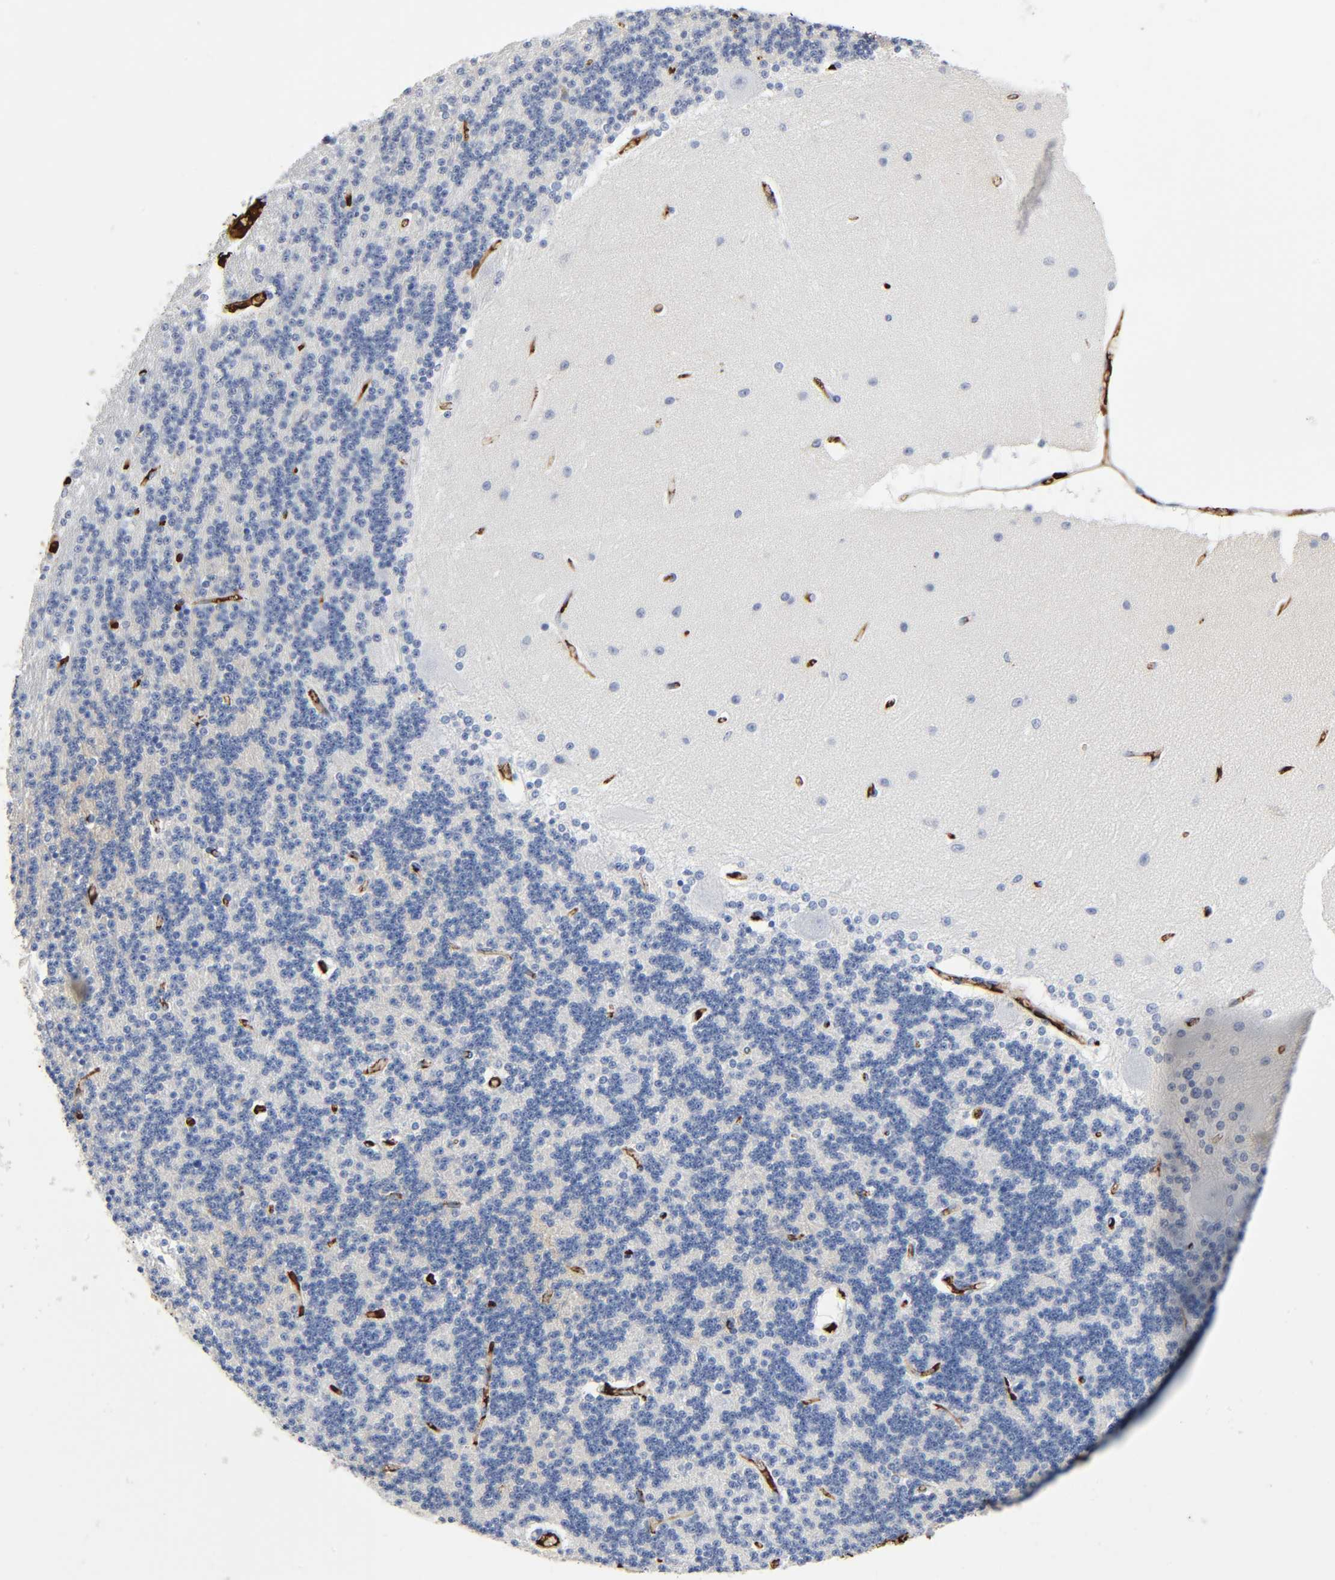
{"staining": {"intensity": "negative", "quantity": "none", "location": "none"}, "tissue": "cerebellum", "cell_type": "Cells in granular layer", "image_type": "normal", "snomed": [{"axis": "morphology", "description": "Normal tissue, NOS"}, {"axis": "topography", "description": "Cerebellum"}], "caption": "Image shows no significant protein positivity in cells in granular layer of normal cerebellum. The staining is performed using DAB (3,3'-diaminobenzidine) brown chromogen with nuclei counter-stained in using hematoxylin.", "gene": "C3", "patient": {"sex": "female", "age": 54}}